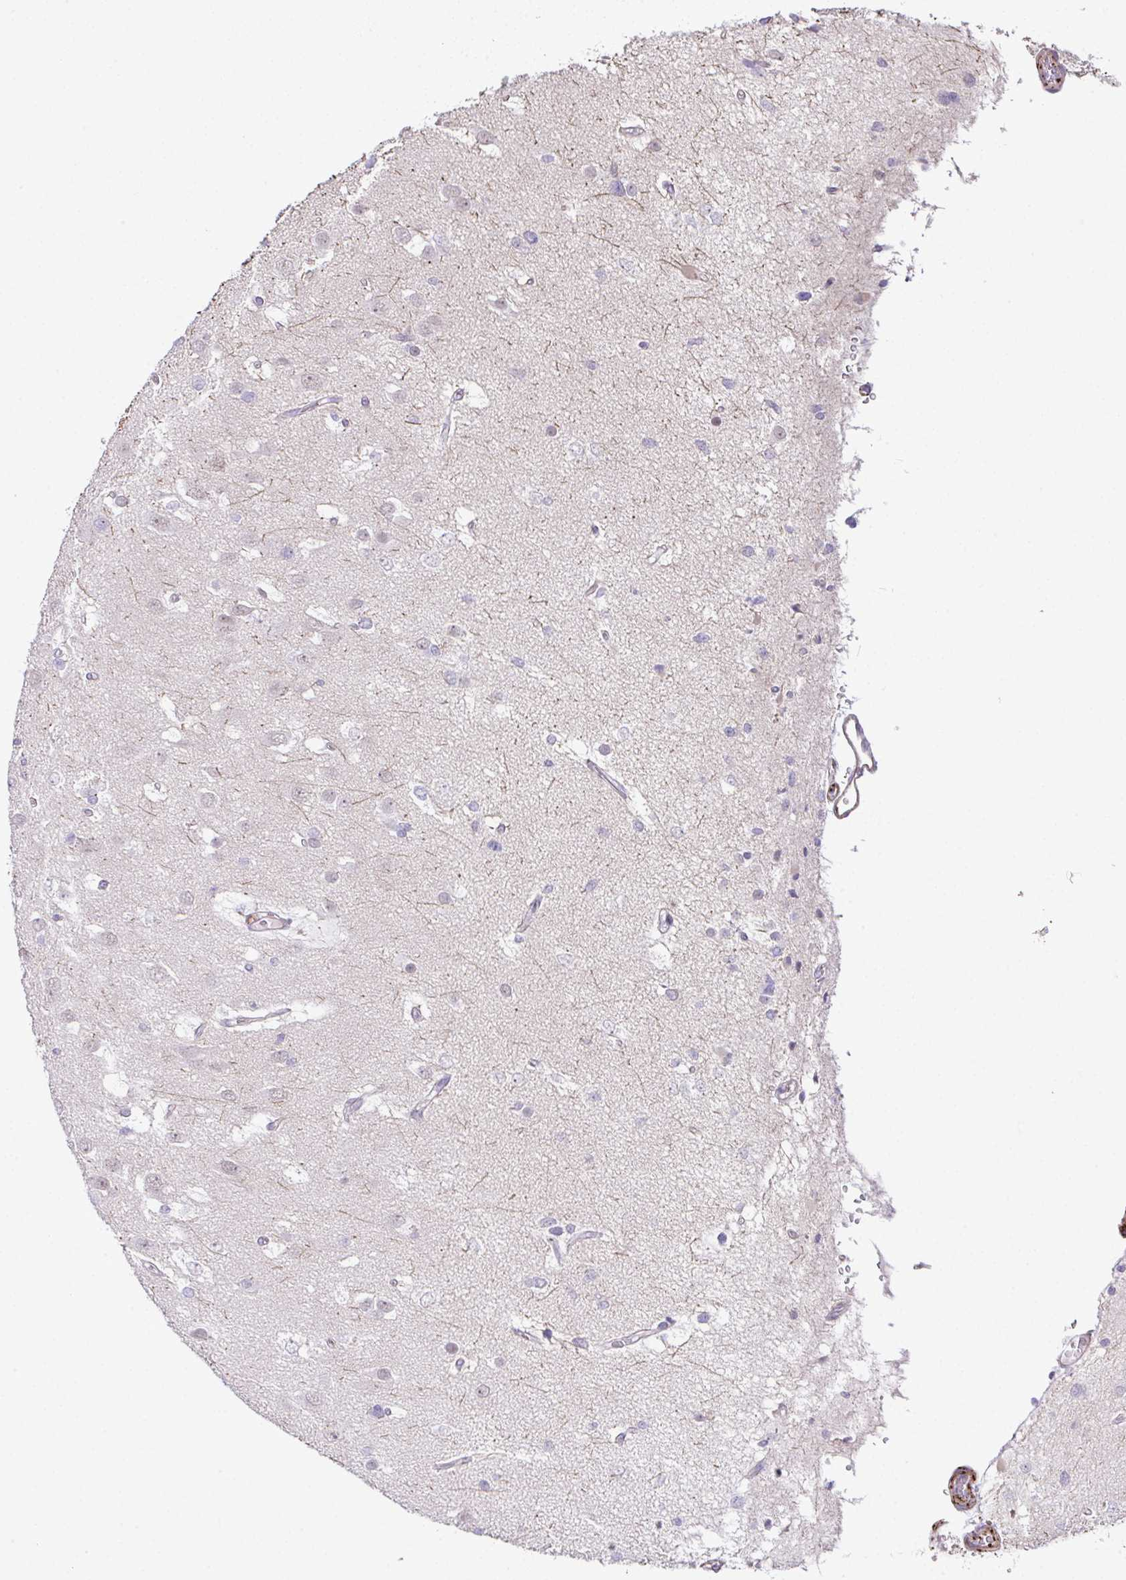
{"staining": {"intensity": "negative", "quantity": "none", "location": "none"}, "tissue": "glioma", "cell_type": "Tumor cells", "image_type": "cancer", "snomed": [{"axis": "morphology", "description": "Glioma, malignant, High grade"}, {"axis": "topography", "description": "Brain"}], "caption": "This is a image of immunohistochemistry (IHC) staining of malignant glioma (high-grade), which shows no staining in tumor cells. (DAB (3,3'-diaminobenzidine) immunohistochemistry (IHC), high magnification).", "gene": "FBXO34", "patient": {"sex": "male", "age": 53}}